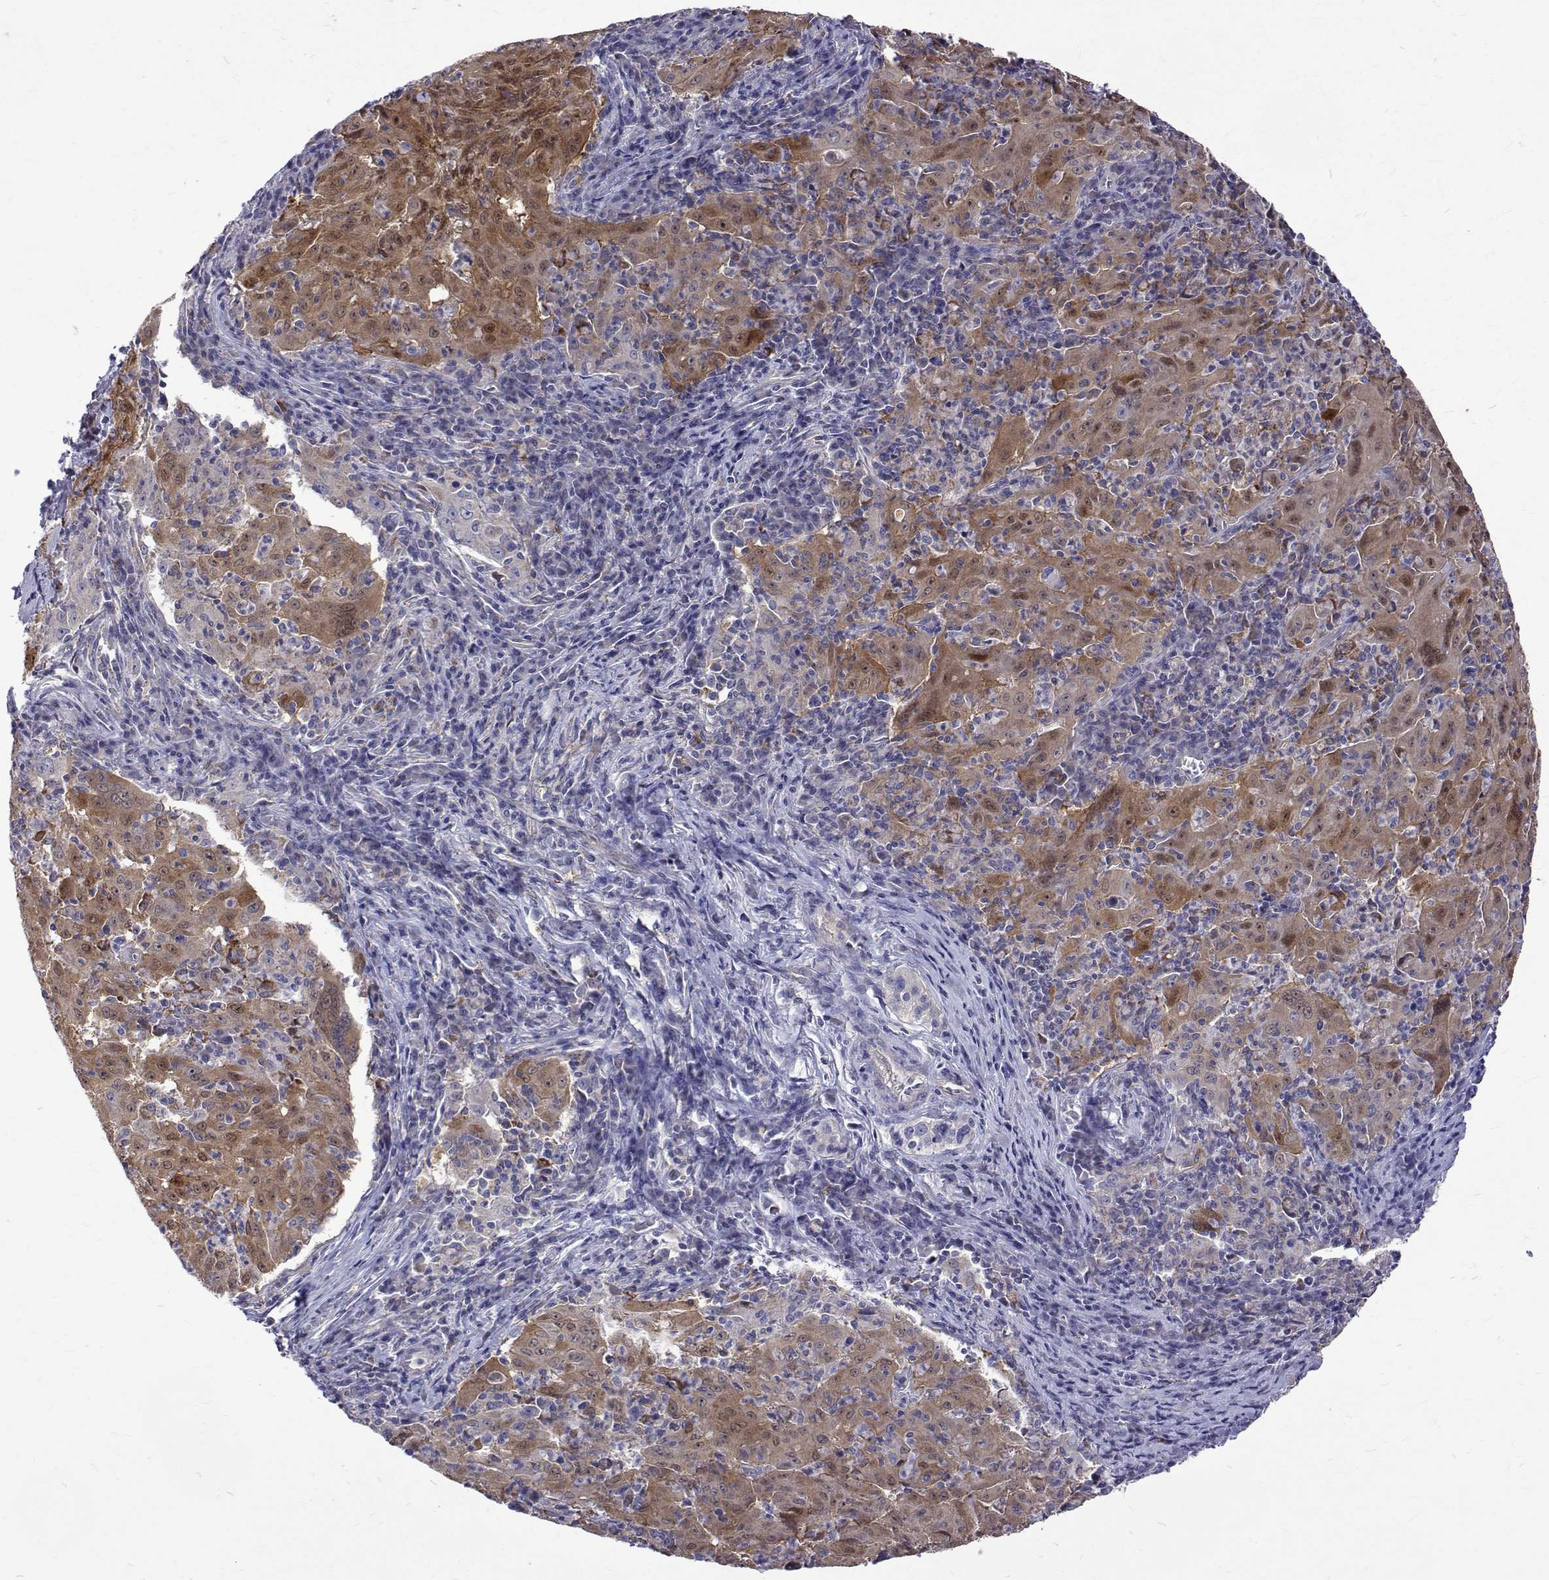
{"staining": {"intensity": "moderate", "quantity": ">75%", "location": "cytoplasmic/membranous"}, "tissue": "pancreatic cancer", "cell_type": "Tumor cells", "image_type": "cancer", "snomed": [{"axis": "morphology", "description": "Adenocarcinoma, NOS"}, {"axis": "topography", "description": "Pancreas"}], "caption": "DAB (3,3'-diaminobenzidine) immunohistochemical staining of human pancreatic cancer (adenocarcinoma) exhibits moderate cytoplasmic/membranous protein positivity in about >75% of tumor cells.", "gene": "PADI1", "patient": {"sex": "male", "age": 63}}